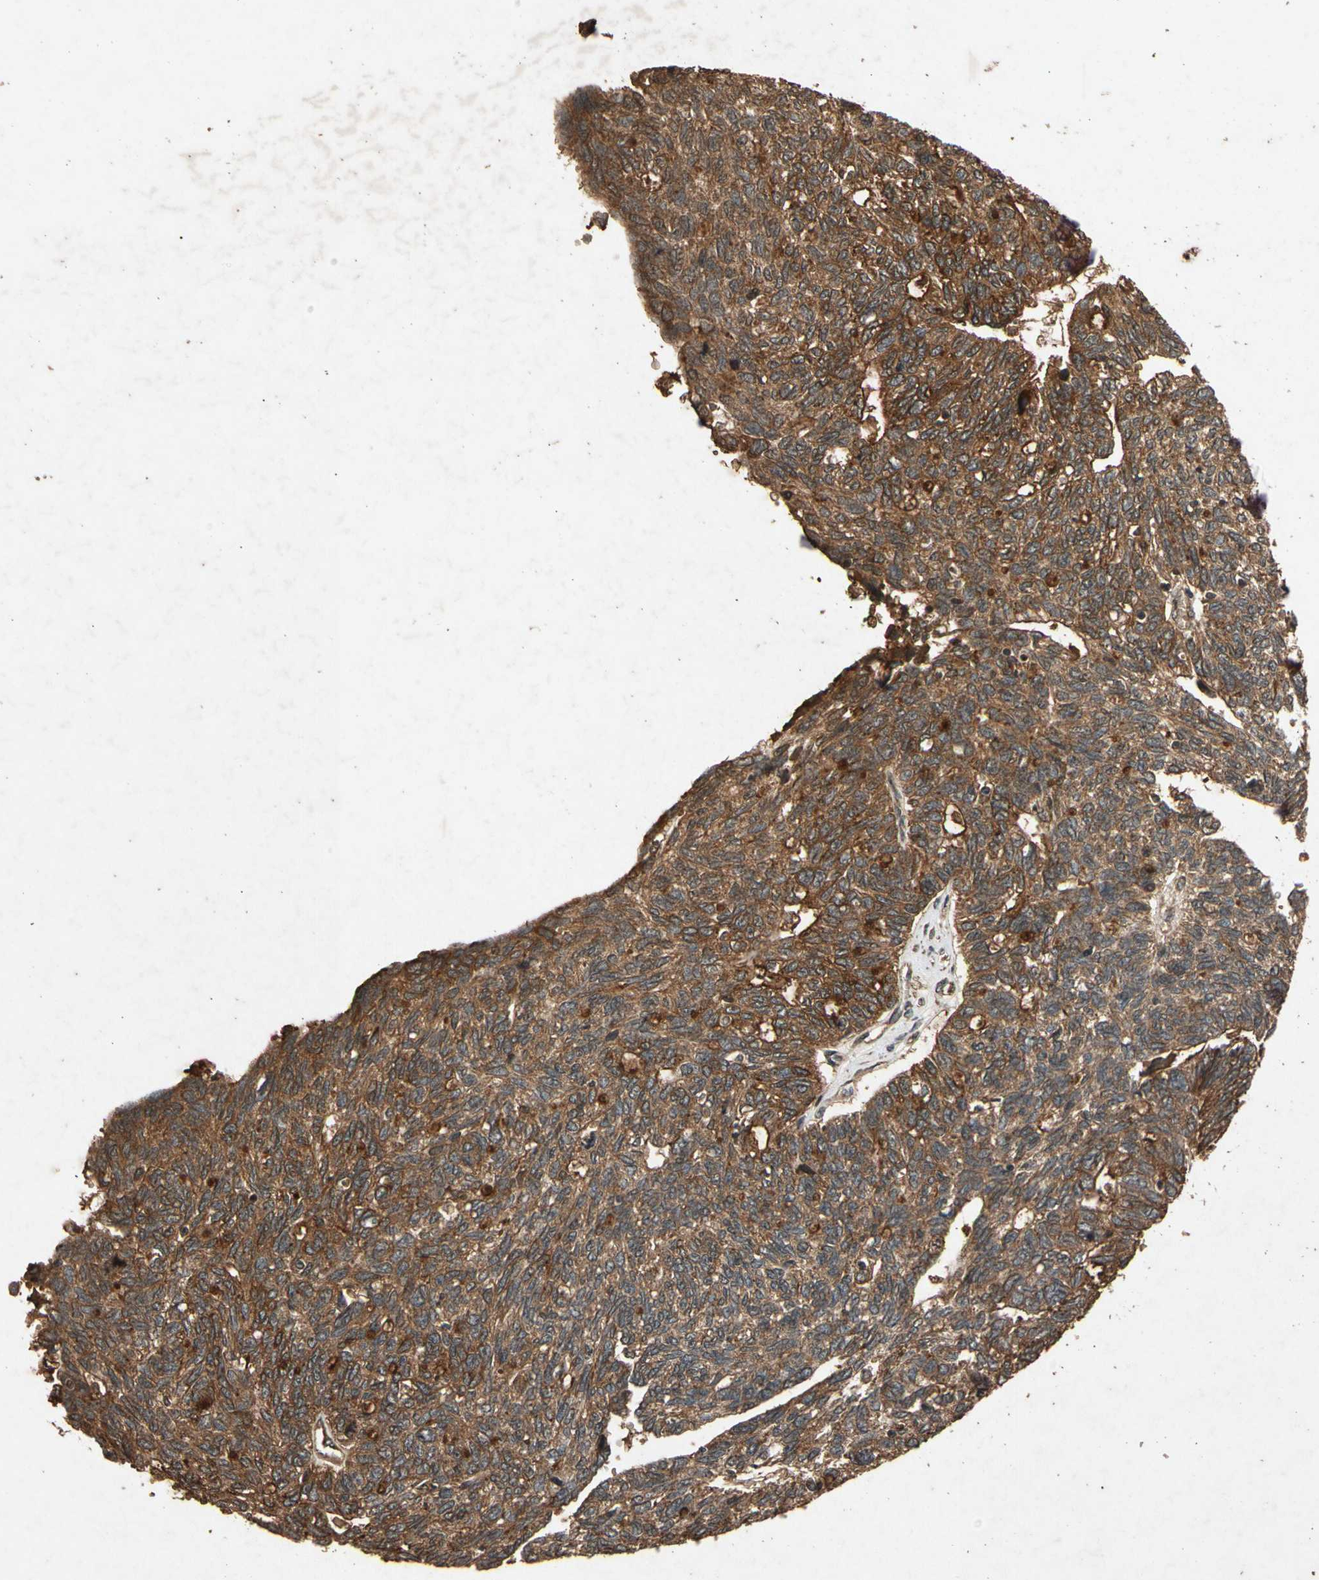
{"staining": {"intensity": "strong", "quantity": ">75%", "location": "cytoplasmic/membranous"}, "tissue": "ovarian cancer", "cell_type": "Tumor cells", "image_type": "cancer", "snomed": [{"axis": "morphology", "description": "Cystadenocarcinoma, serous, NOS"}, {"axis": "topography", "description": "Ovary"}], "caption": "This image displays immunohistochemistry (IHC) staining of ovarian serous cystadenocarcinoma, with high strong cytoplasmic/membranous staining in about >75% of tumor cells.", "gene": "TXN2", "patient": {"sex": "female", "age": 79}}